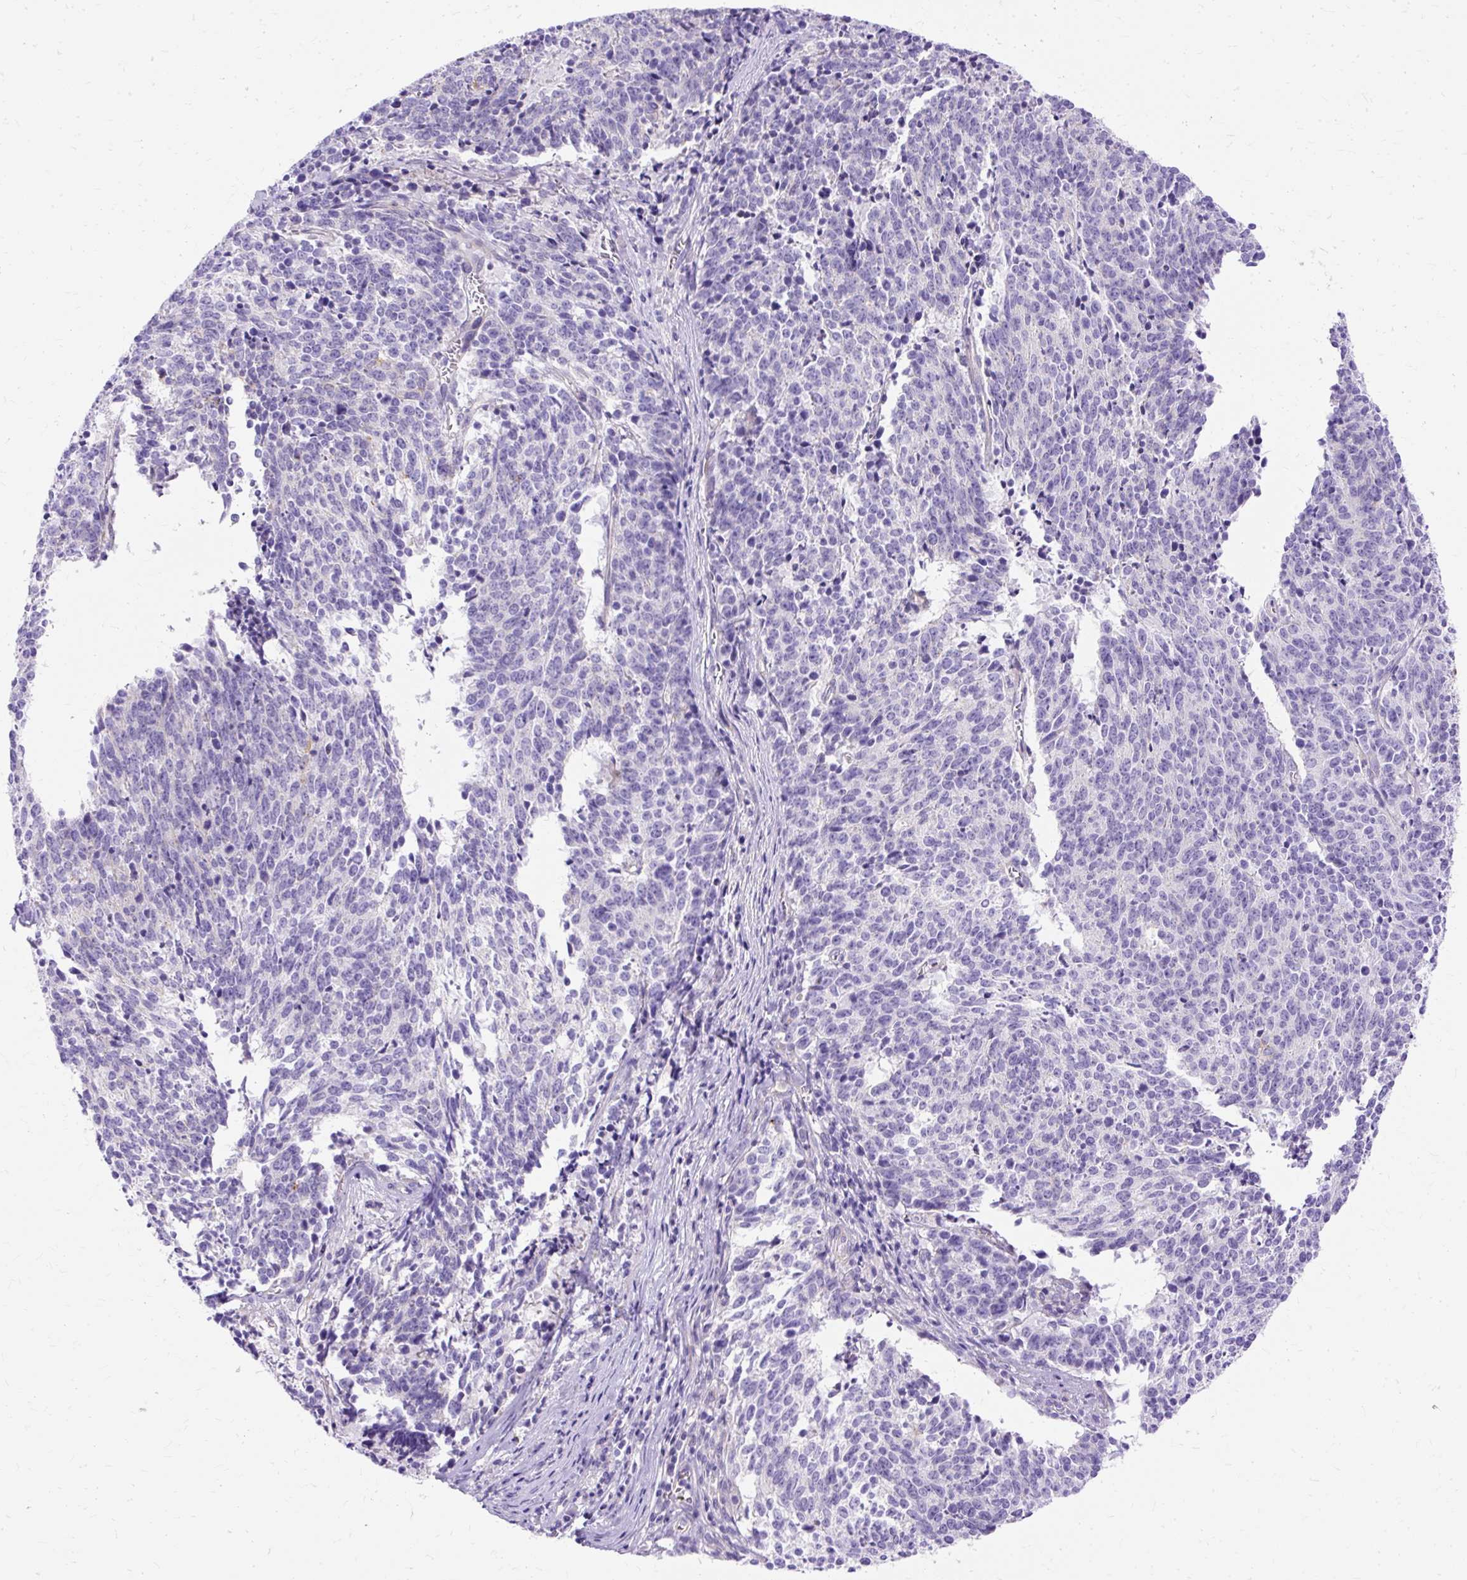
{"staining": {"intensity": "negative", "quantity": "none", "location": "none"}, "tissue": "cervical cancer", "cell_type": "Tumor cells", "image_type": "cancer", "snomed": [{"axis": "morphology", "description": "Squamous cell carcinoma, NOS"}, {"axis": "topography", "description": "Cervix"}], "caption": "Immunohistochemistry image of neoplastic tissue: squamous cell carcinoma (cervical) stained with DAB (3,3'-diaminobenzidine) exhibits no significant protein positivity in tumor cells.", "gene": "MYO6", "patient": {"sex": "female", "age": 29}}